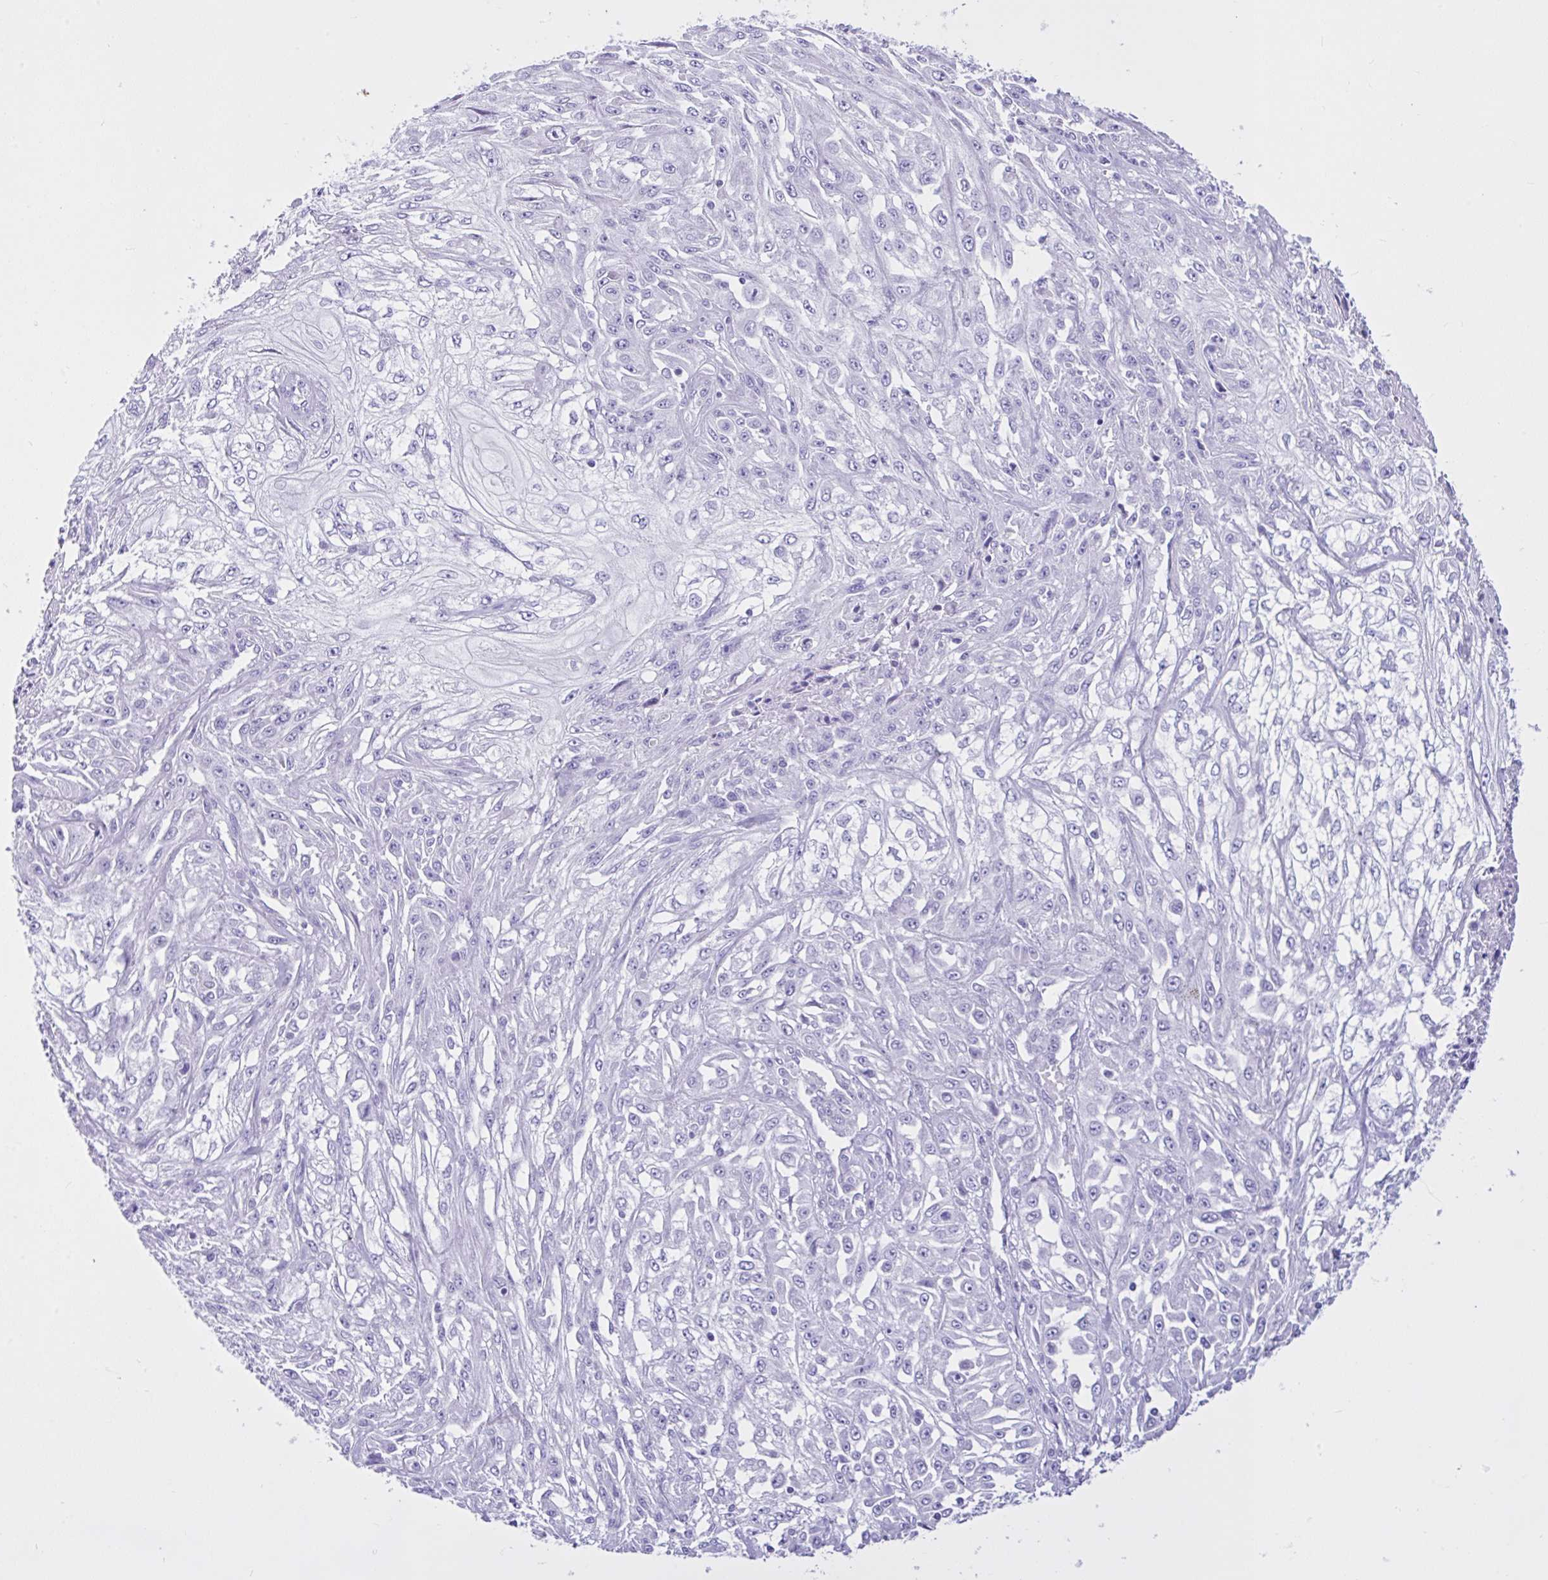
{"staining": {"intensity": "negative", "quantity": "none", "location": "none"}, "tissue": "skin cancer", "cell_type": "Tumor cells", "image_type": "cancer", "snomed": [{"axis": "morphology", "description": "Squamous cell carcinoma, NOS"}, {"axis": "morphology", "description": "Squamous cell carcinoma, metastatic, NOS"}, {"axis": "topography", "description": "Skin"}, {"axis": "topography", "description": "Lymph node"}], "caption": "Tumor cells are negative for brown protein staining in squamous cell carcinoma (skin).", "gene": "CYP19A1", "patient": {"sex": "male", "age": 75}}